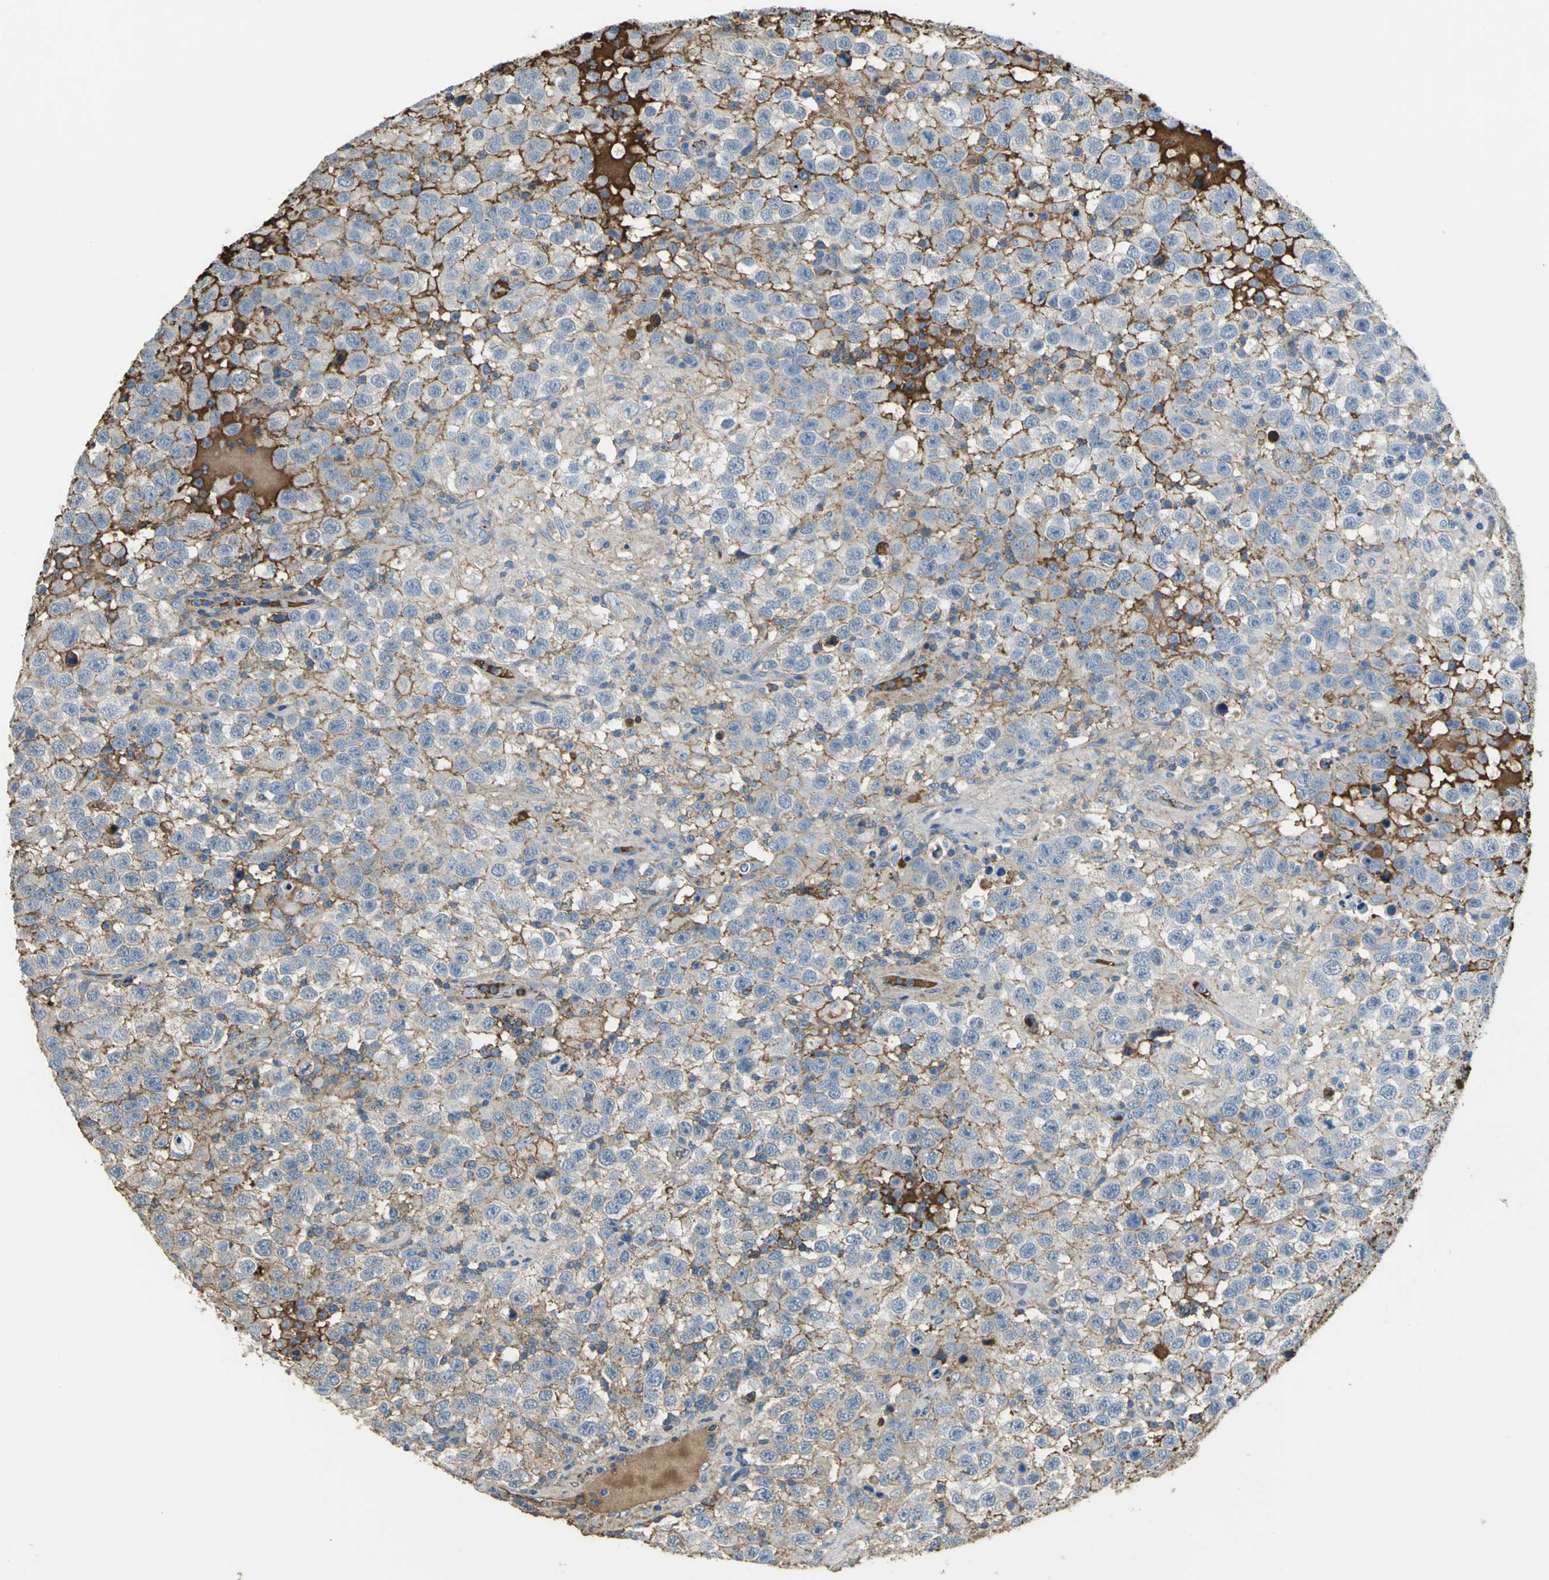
{"staining": {"intensity": "moderate", "quantity": ">75%", "location": "cytoplasmic/membranous"}, "tissue": "testis cancer", "cell_type": "Tumor cells", "image_type": "cancer", "snomed": [{"axis": "morphology", "description": "Seminoma, NOS"}, {"axis": "topography", "description": "Testis"}], "caption": "Human testis cancer (seminoma) stained with a protein marker reveals moderate staining in tumor cells.", "gene": "GYG2", "patient": {"sex": "male", "age": 41}}